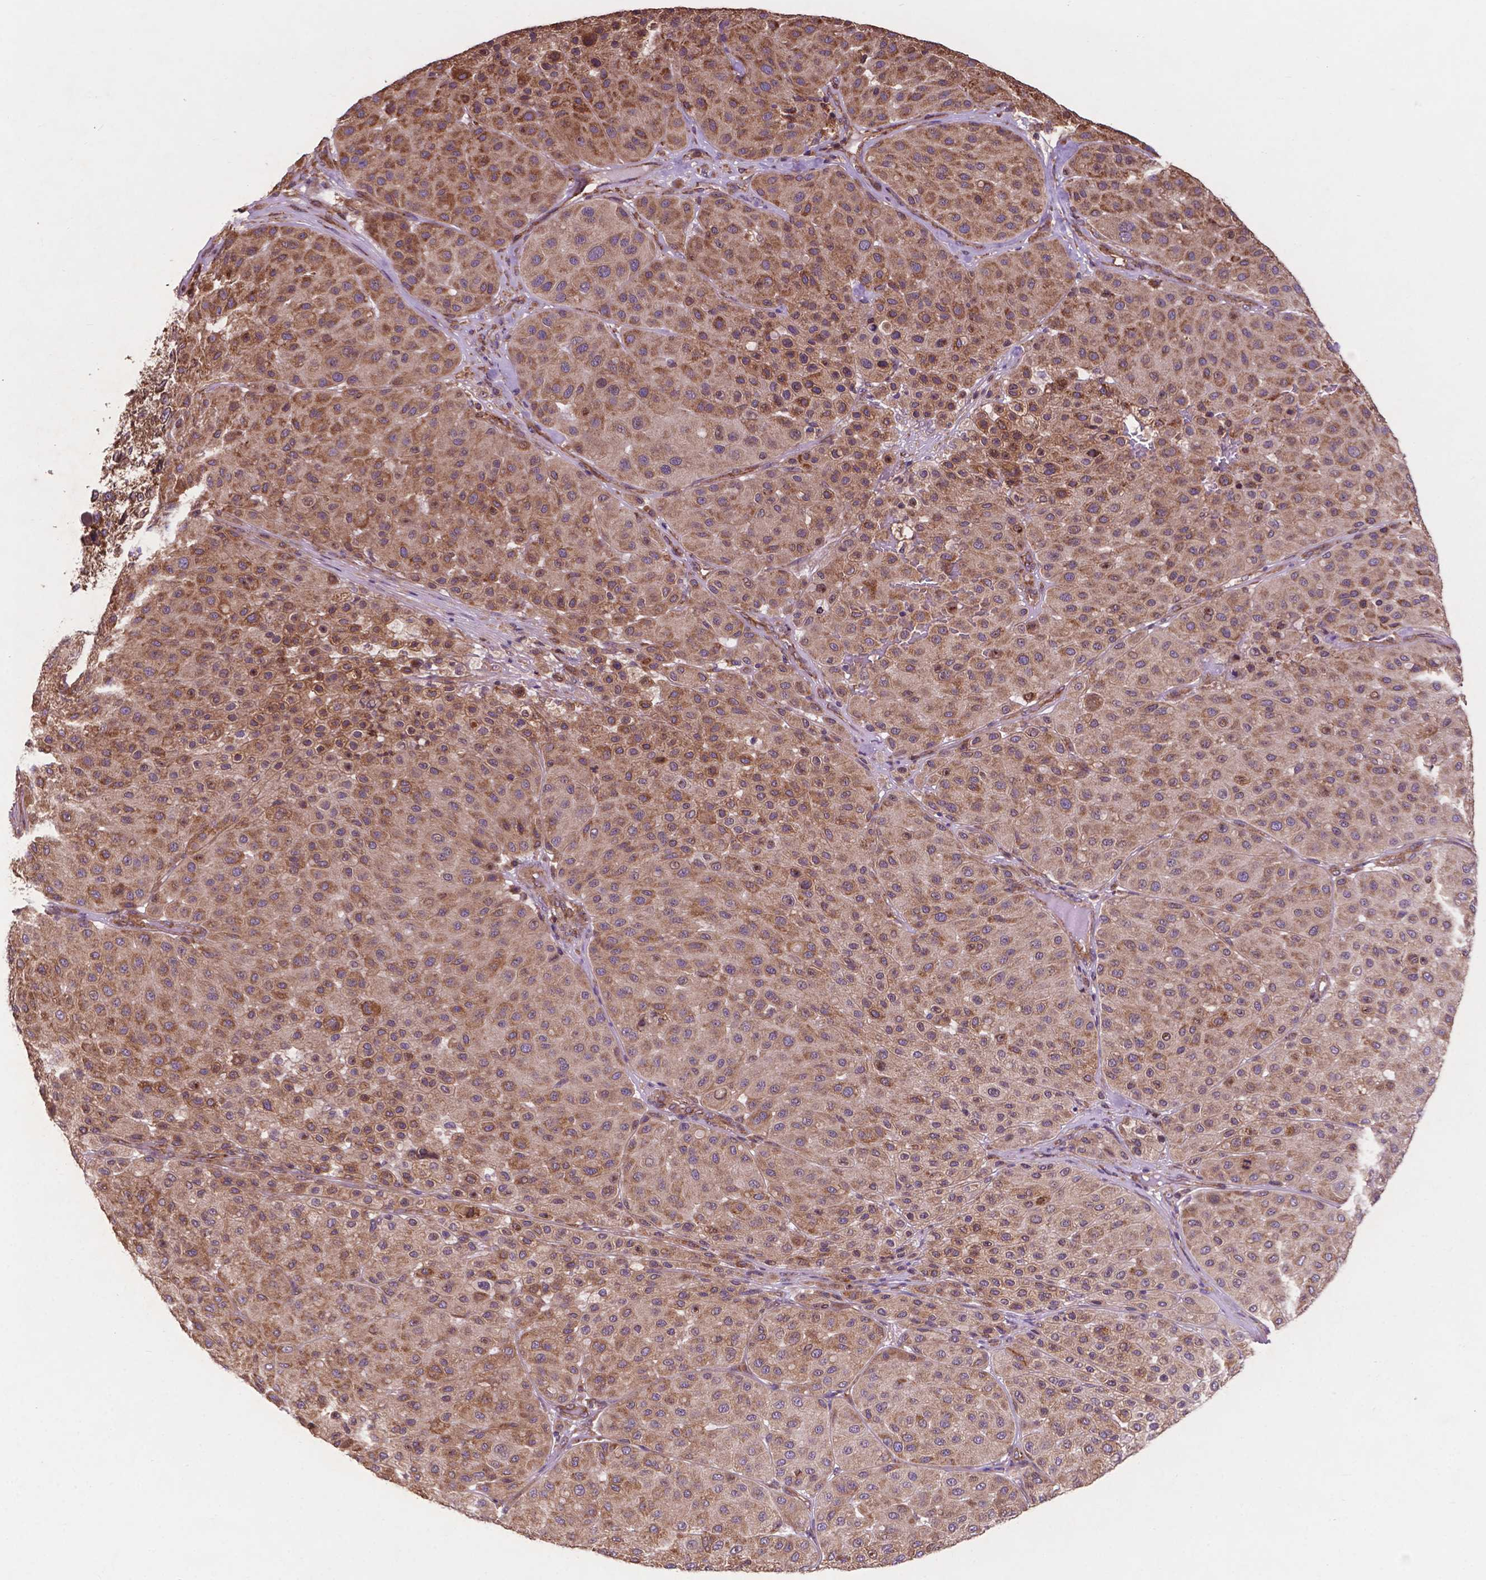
{"staining": {"intensity": "moderate", "quantity": ">75%", "location": "cytoplasmic/membranous"}, "tissue": "melanoma", "cell_type": "Tumor cells", "image_type": "cancer", "snomed": [{"axis": "morphology", "description": "Malignant melanoma, Metastatic site"}, {"axis": "topography", "description": "Smooth muscle"}], "caption": "Melanoma was stained to show a protein in brown. There is medium levels of moderate cytoplasmic/membranous expression in about >75% of tumor cells.", "gene": "CCDC71L", "patient": {"sex": "male", "age": 41}}